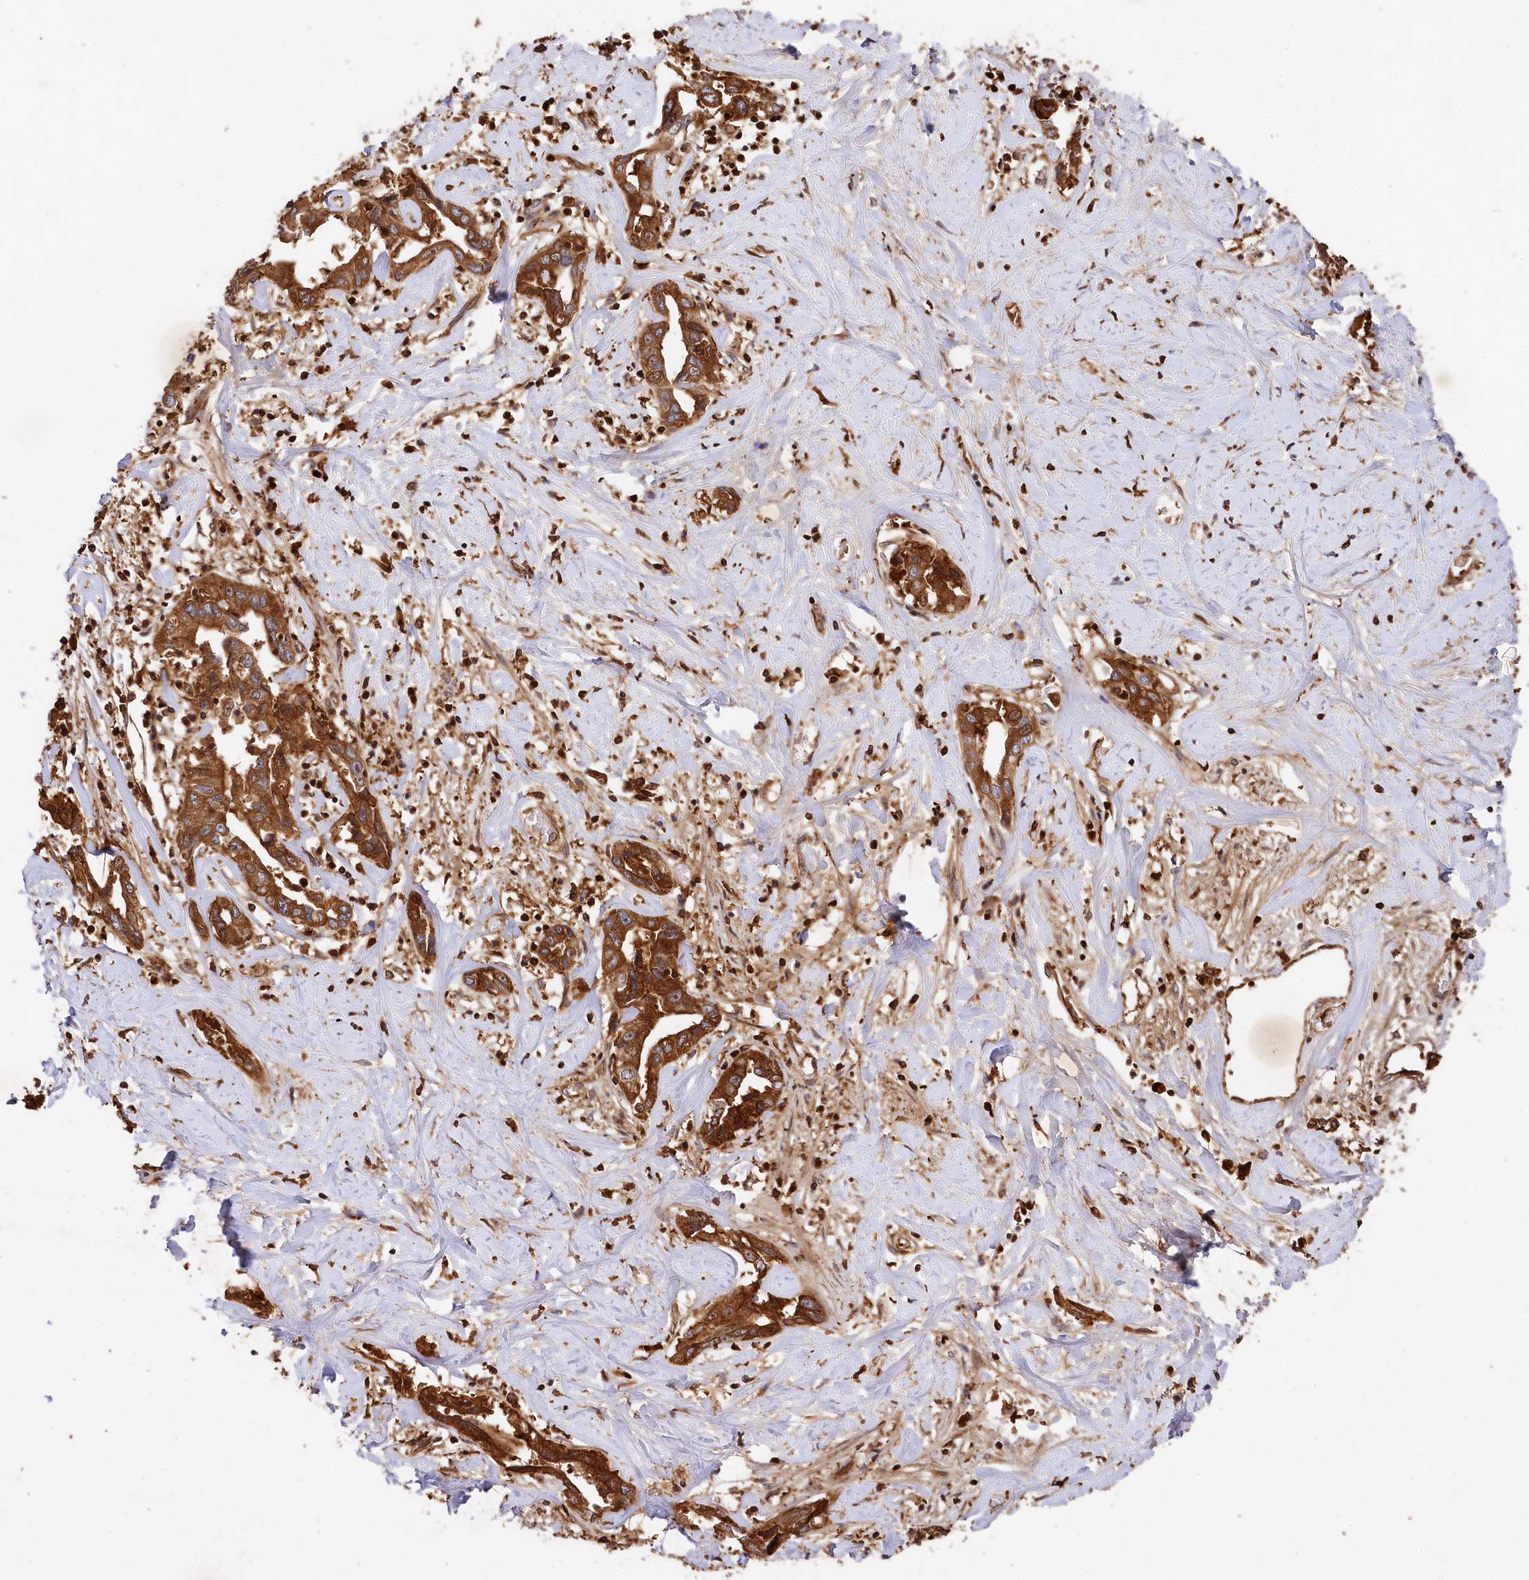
{"staining": {"intensity": "strong", "quantity": ">75%", "location": "cytoplasmic/membranous"}, "tissue": "liver cancer", "cell_type": "Tumor cells", "image_type": "cancer", "snomed": [{"axis": "morphology", "description": "Cholangiocarcinoma"}, {"axis": "topography", "description": "Liver"}], "caption": "Liver cancer (cholangiocarcinoma) stained with a brown dye exhibits strong cytoplasmic/membranous positive staining in approximately >75% of tumor cells.", "gene": "MCF2L2", "patient": {"sex": "male", "age": 59}}